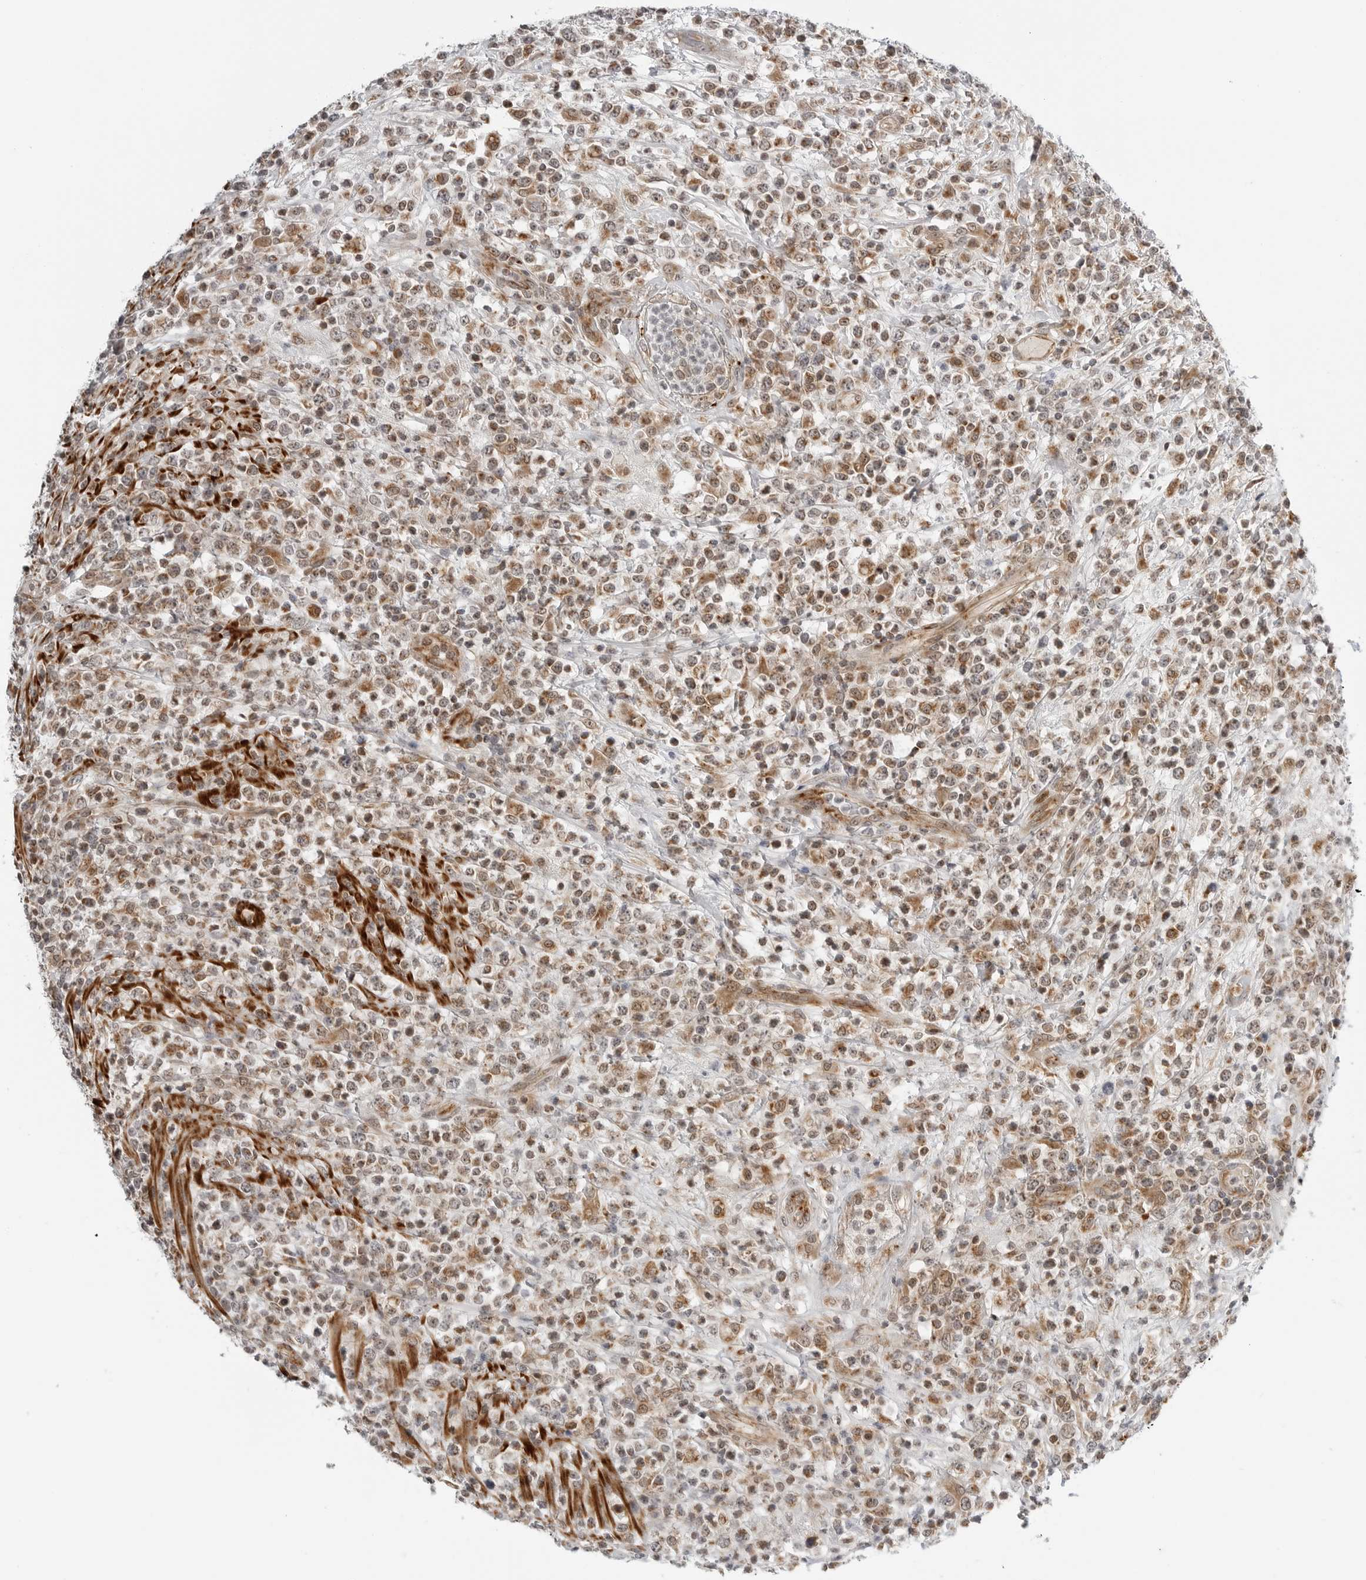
{"staining": {"intensity": "moderate", "quantity": ">75%", "location": "cytoplasmic/membranous,nuclear"}, "tissue": "lymphoma", "cell_type": "Tumor cells", "image_type": "cancer", "snomed": [{"axis": "morphology", "description": "Malignant lymphoma, non-Hodgkin's type, High grade"}, {"axis": "topography", "description": "Colon"}], "caption": "Immunohistochemistry staining of high-grade malignant lymphoma, non-Hodgkin's type, which demonstrates medium levels of moderate cytoplasmic/membranous and nuclear expression in about >75% of tumor cells indicating moderate cytoplasmic/membranous and nuclear protein staining. The staining was performed using DAB (3,3'-diaminobenzidine) (brown) for protein detection and nuclei were counterstained in hematoxylin (blue).", "gene": "PEX2", "patient": {"sex": "female", "age": 53}}